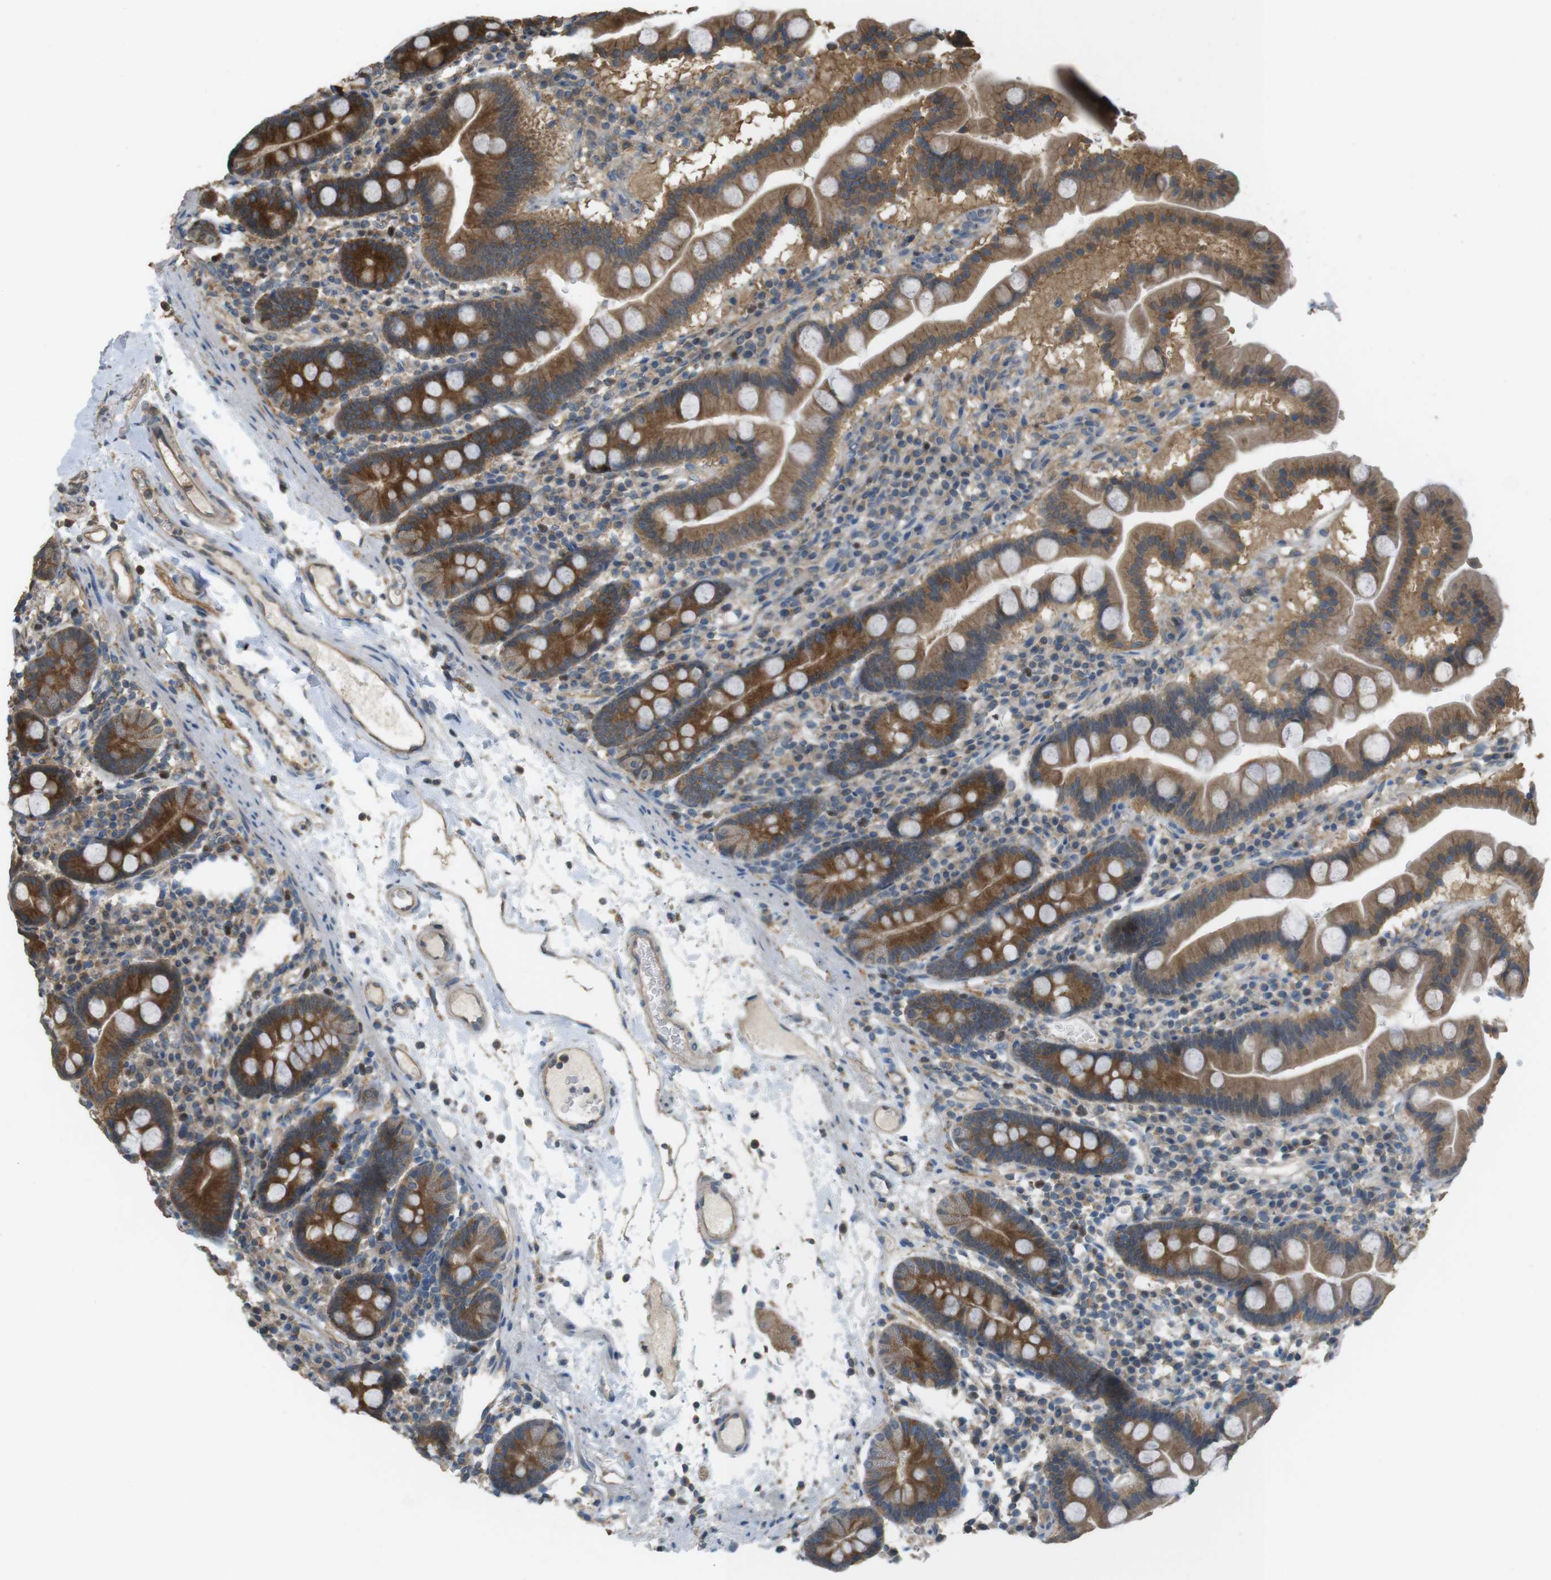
{"staining": {"intensity": "strong", "quantity": ">75%", "location": "cytoplasmic/membranous"}, "tissue": "duodenum", "cell_type": "Glandular cells", "image_type": "normal", "snomed": [{"axis": "morphology", "description": "Normal tissue, NOS"}, {"axis": "topography", "description": "Duodenum"}], "caption": "Glandular cells reveal high levels of strong cytoplasmic/membranous staining in about >75% of cells in normal duodenum. The staining was performed using DAB (3,3'-diaminobenzidine) to visualize the protein expression in brown, while the nuclei were stained in blue with hematoxylin (Magnification: 20x).", "gene": "ZDHHC20", "patient": {"sex": "male", "age": 50}}